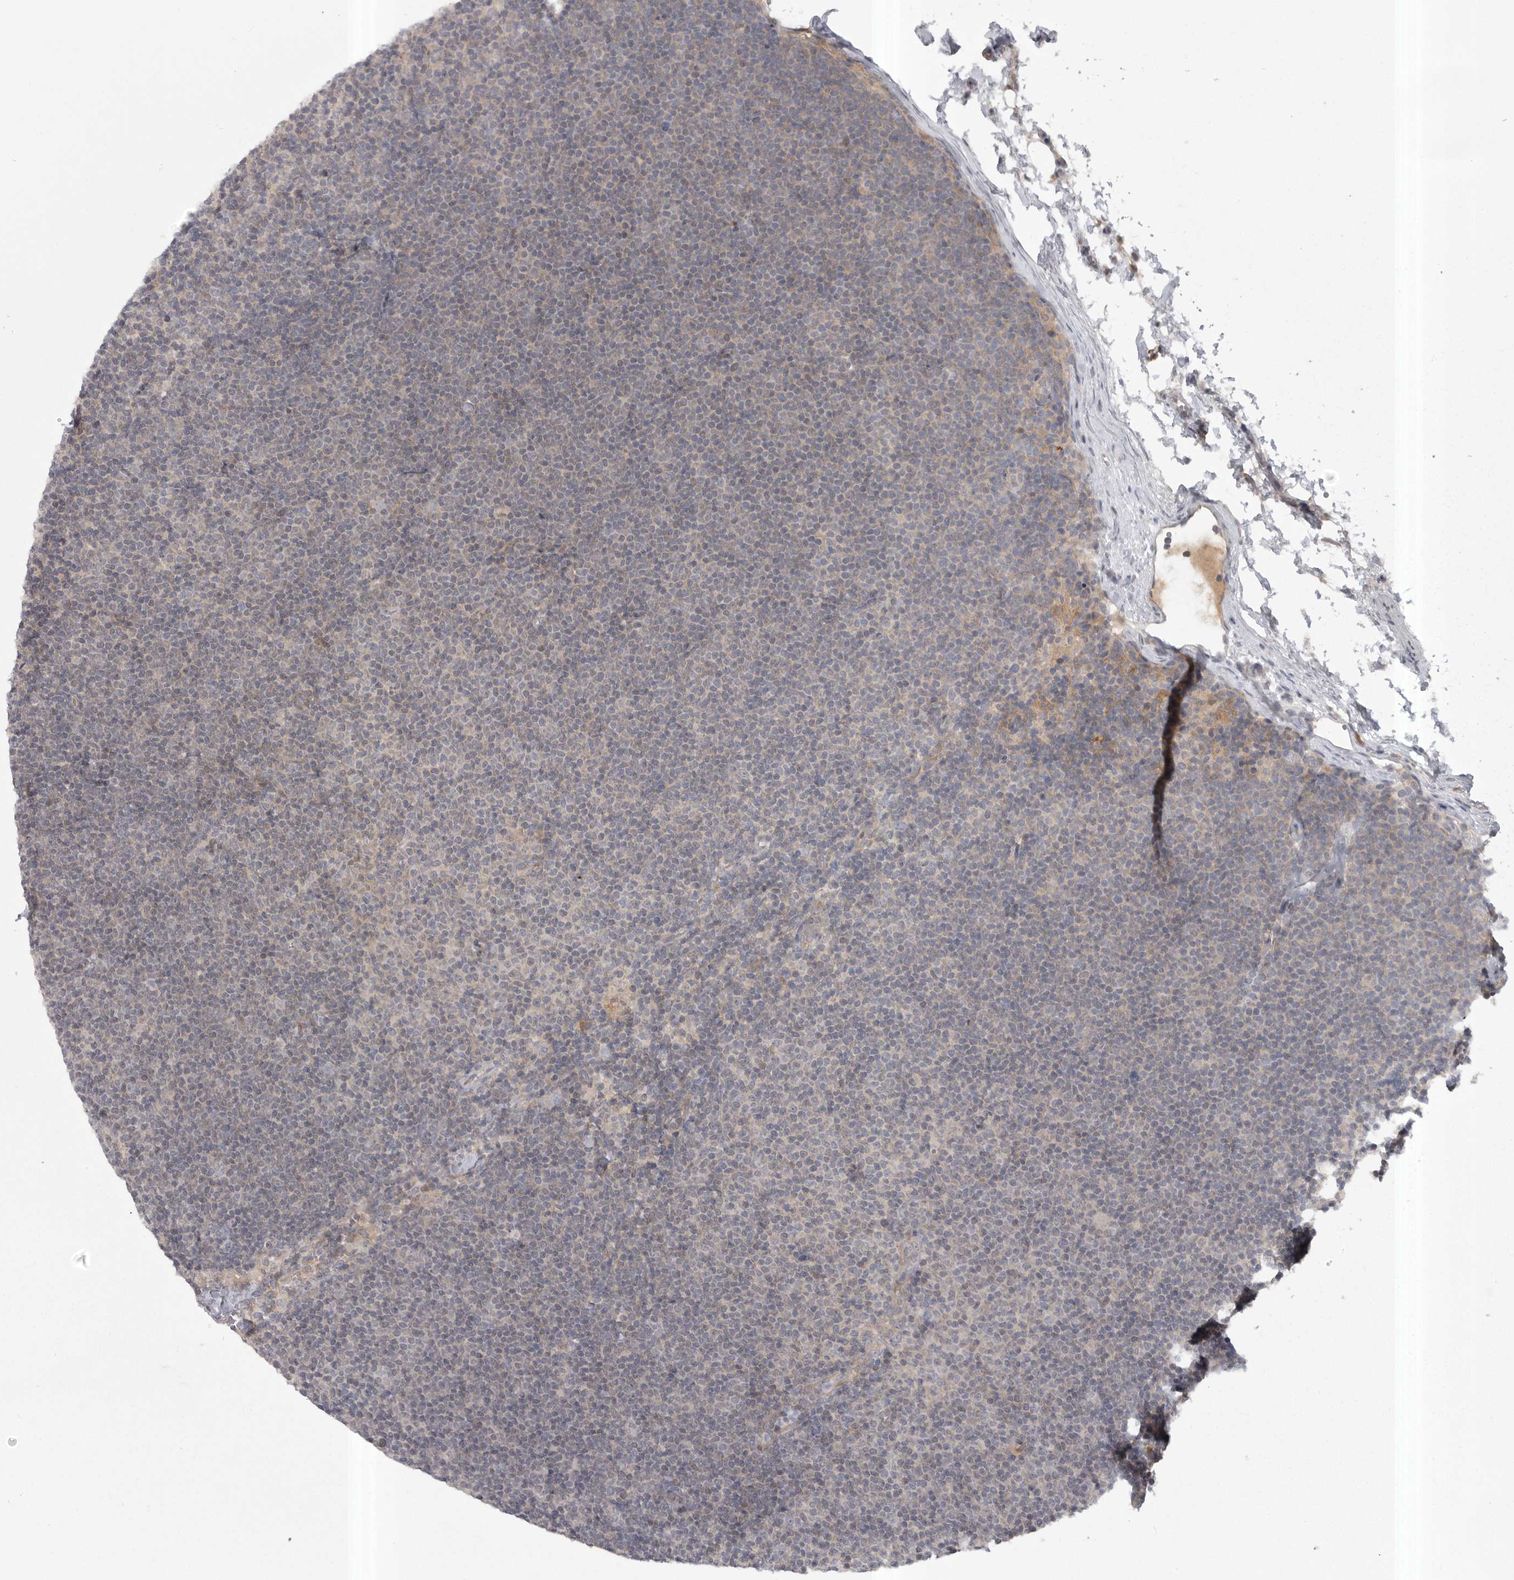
{"staining": {"intensity": "negative", "quantity": "none", "location": "none"}, "tissue": "lymphoma", "cell_type": "Tumor cells", "image_type": "cancer", "snomed": [{"axis": "morphology", "description": "Malignant lymphoma, non-Hodgkin's type, Low grade"}, {"axis": "topography", "description": "Lymph node"}], "caption": "IHC histopathology image of neoplastic tissue: low-grade malignant lymphoma, non-Hodgkin's type stained with DAB (3,3'-diaminobenzidine) shows no significant protein expression in tumor cells.", "gene": "PHF13", "patient": {"sex": "female", "age": 53}}